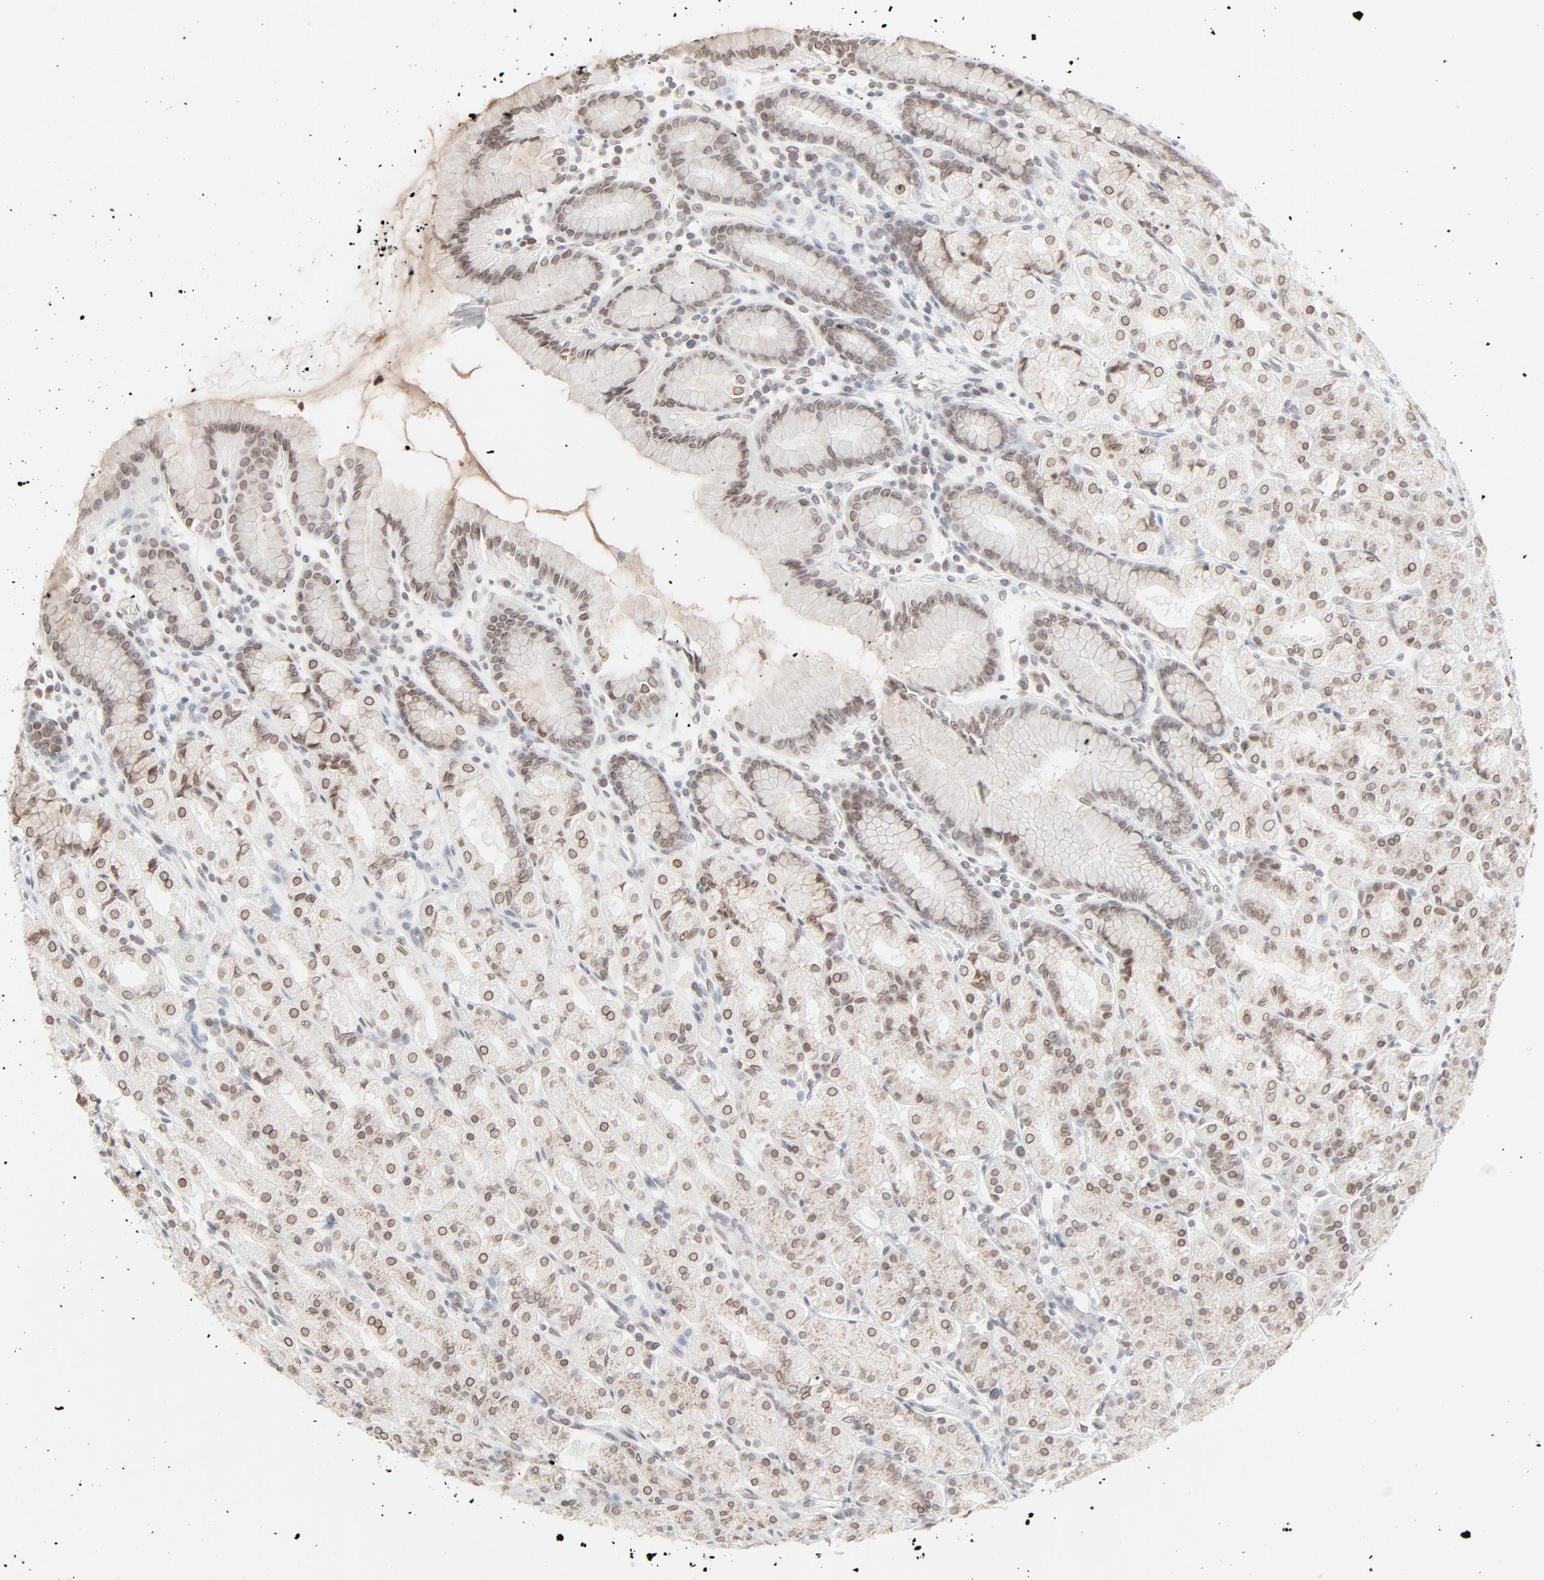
{"staining": {"intensity": "moderate", "quantity": "25%-75%", "location": "cytoplasmic/membranous,nuclear"}, "tissue": "stomach", "cell_type": "Glandular cells", "image_type": "normal", "snomed": [{"axis": "morphology", "description": "Normal tissue, NOS"}, {"axis": "topography", "description": "Stomach, upper"}], "caption": "Brown immunohistochemical staining in benign human stomach shows moderate cytoplasmic/membranous,nuclear positivity in approximately 25%-75% of glandular cells.", "gene": "MAD1L1", "patient": {"sex": "male", "age": 68}}